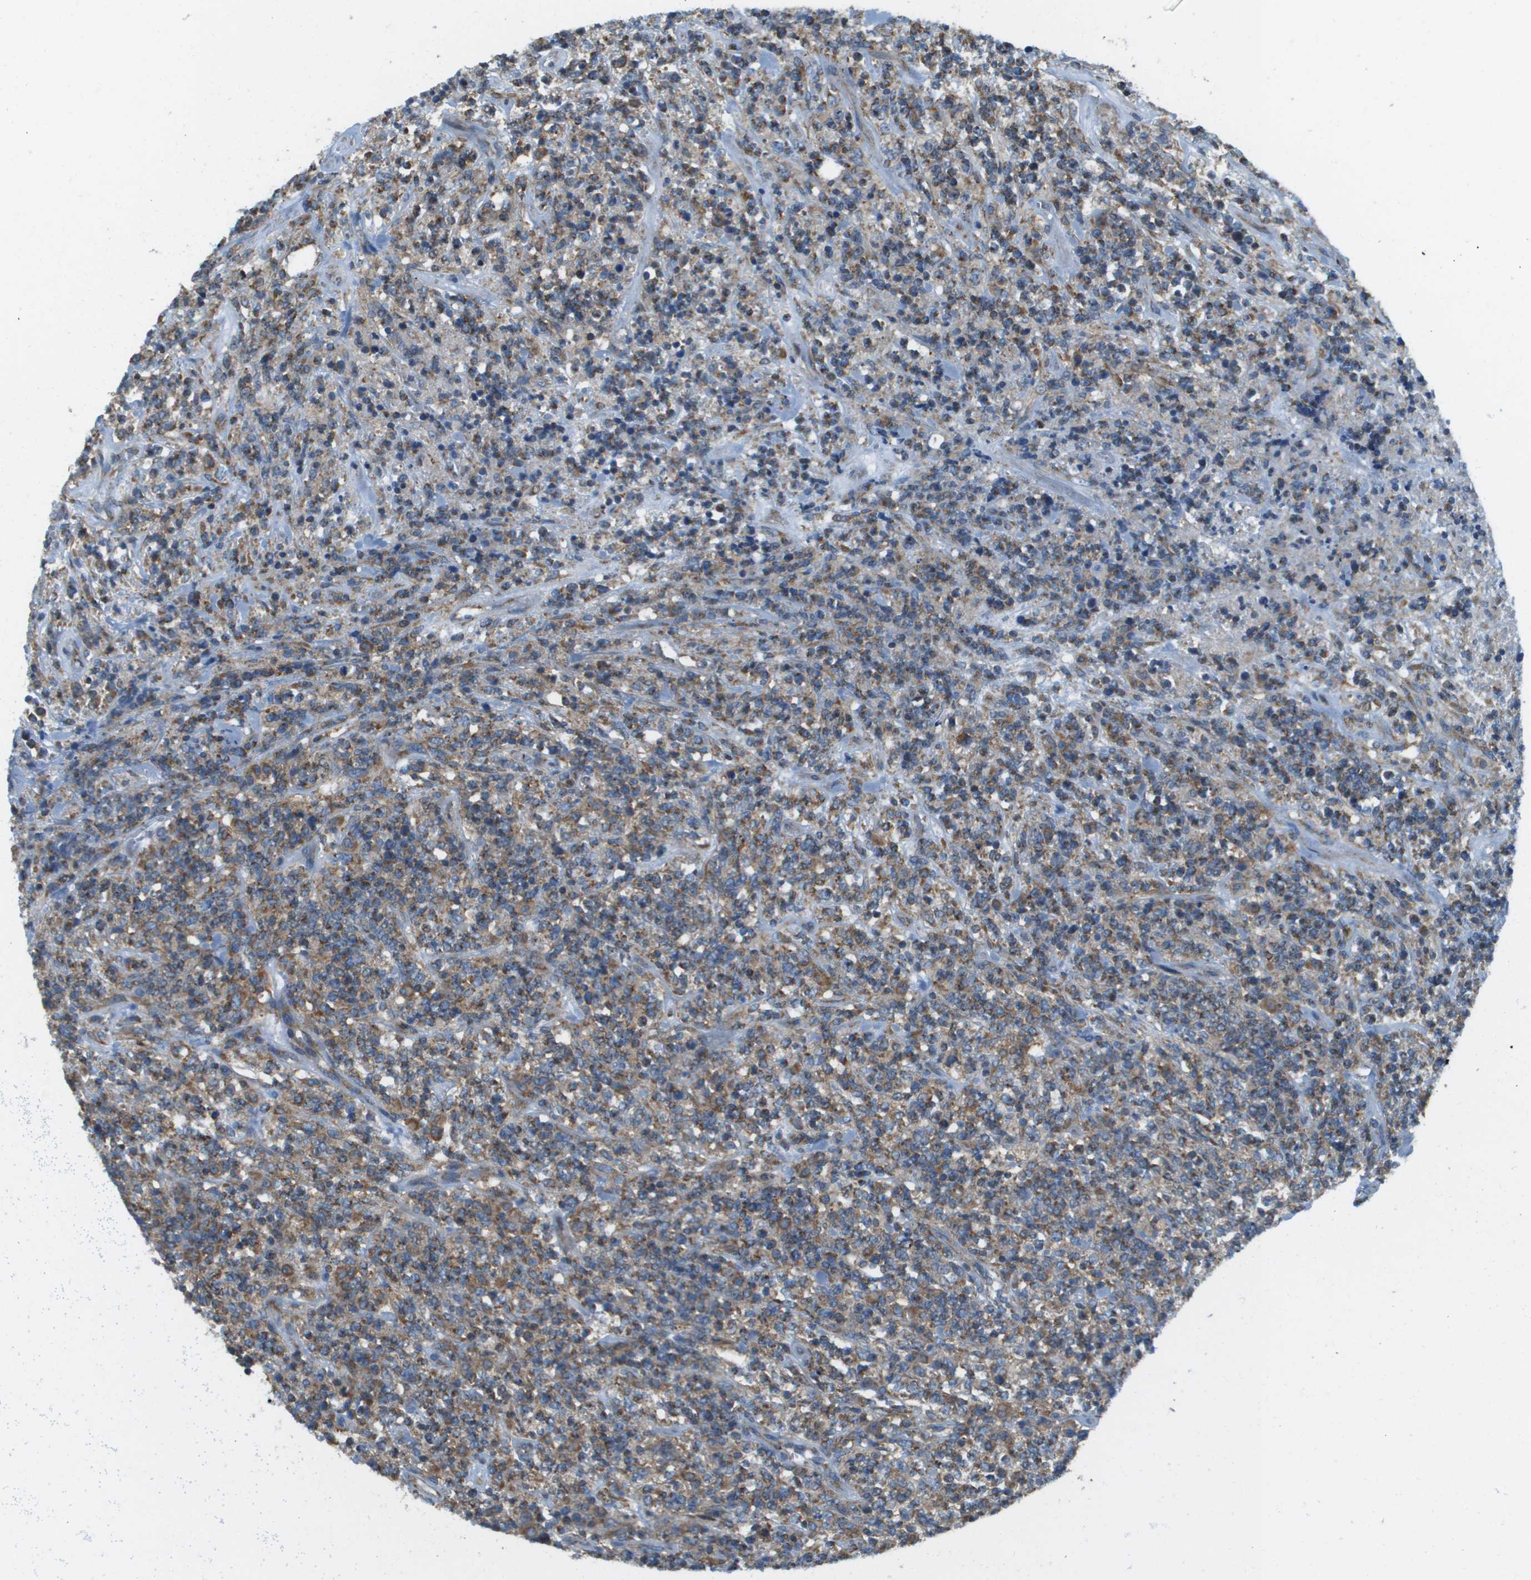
{"staining": {"intensity": "moderate", "quantity": ">75%", "location": "cytoplasmic/membranous"}, "tissue": "lymphoma", "cell_type": "Tumor cells", "image_type": "cancer", "snomed": [{"axis": "morphology", "description": "Malignant lymphoma, non-Hodgkin's type, High grade"}, {"axis": "topography", "description": "Soft tissue"}], "caption": "The micrograph demonstrates immunohistochemical staining of lymphoma. There is moderate cytoplasmic/membranous expression is present in about >75% of tumor cells.", "gene": "TAOK3", "patient": {"sex": "male", "age": 18}}